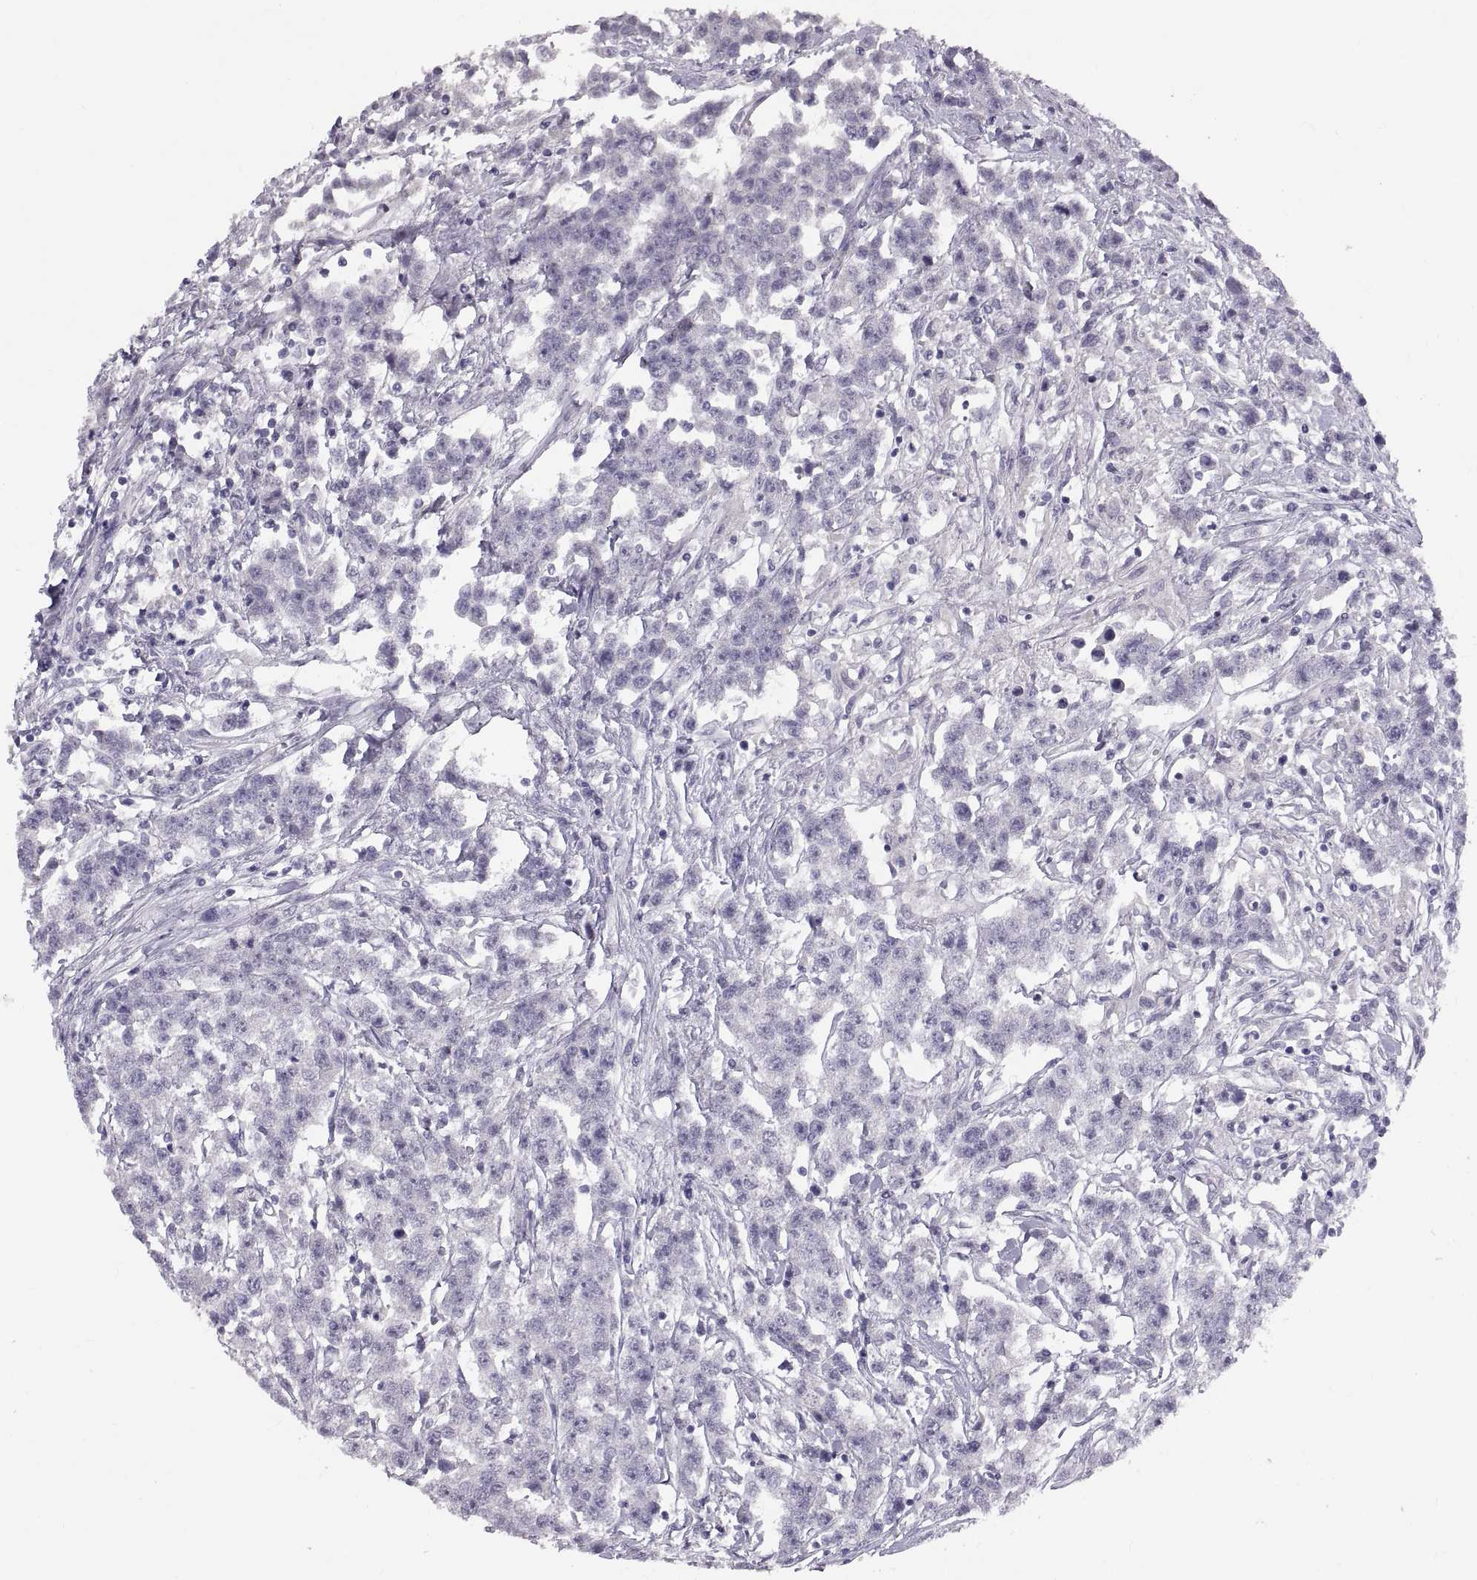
{"staining": {"intensity": "negative", "quantity": "none", "location": "none"}, "tissue": "testis cancer", "cell_type": "Tumor cells", "image_type": "cancer", "snomed": [{"axis": "morphology", "description": "Seminoma, NOS"}, {"axis": "topography", "description": "Testis"}], "caption": "Tumor cells are negative for brown protein staining in testis cancer.", "gene": "WBP2NL", "patient": {"sex": "male", "age": 59}}